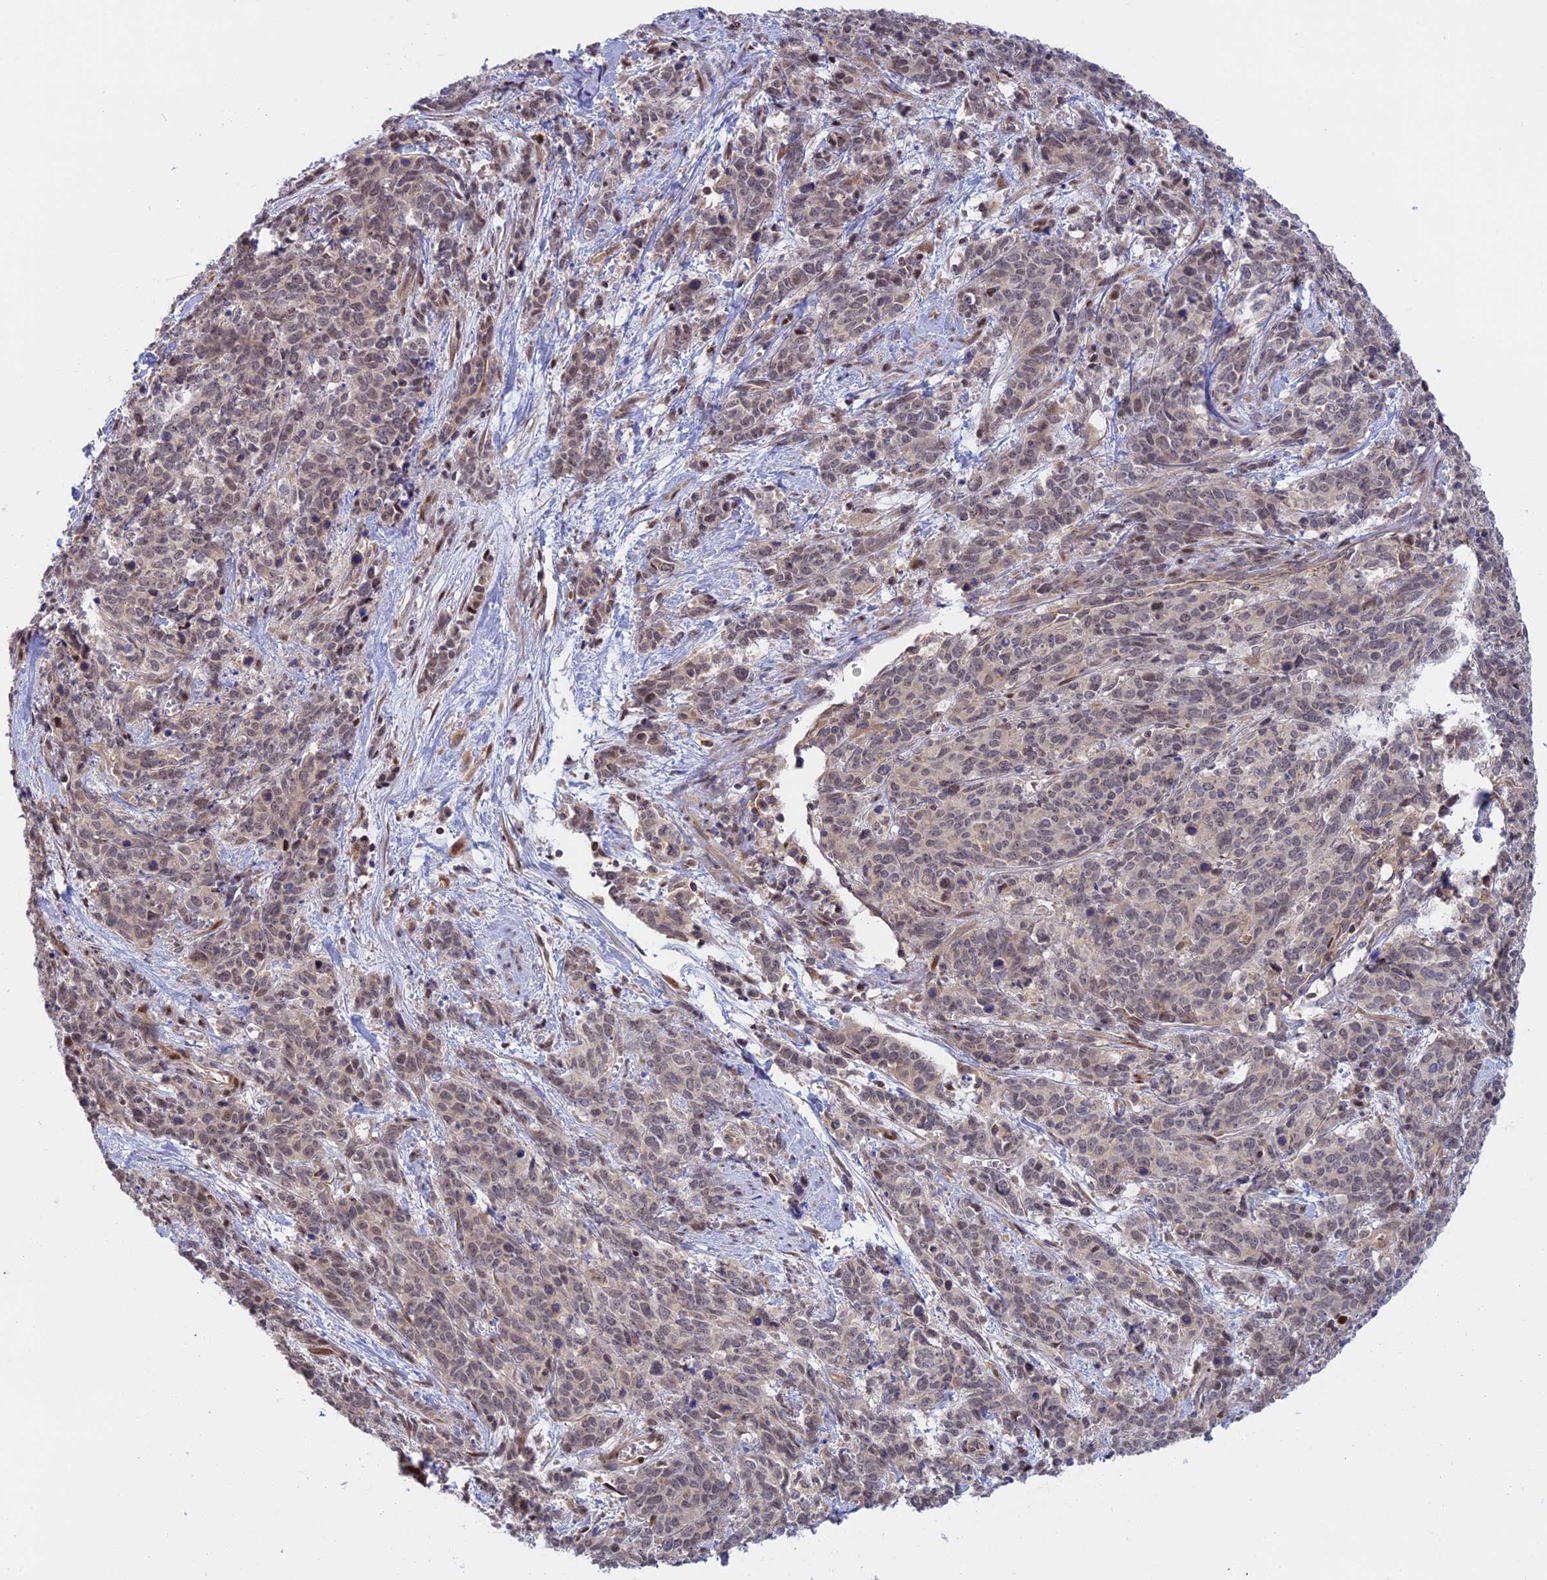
{"staining": {"intensity": "weak", "quantity": ">75%", "location": "nuclear"}, "tissue": "cervical cancer", "cell_type": "Tumor cells", "image_type": "cancer", "snomed": [{"axis": "morphology", "description": "Squamous cell carcinoma, NOS"}, {"axis": "topography", "description": "Cervix"}], "caption": "Cervical cancer stained for a protein reveals weak nuclear positivity in tumor cells.", "gene": "GSKIP", "patient": {"sex": "female", "age": 60}}